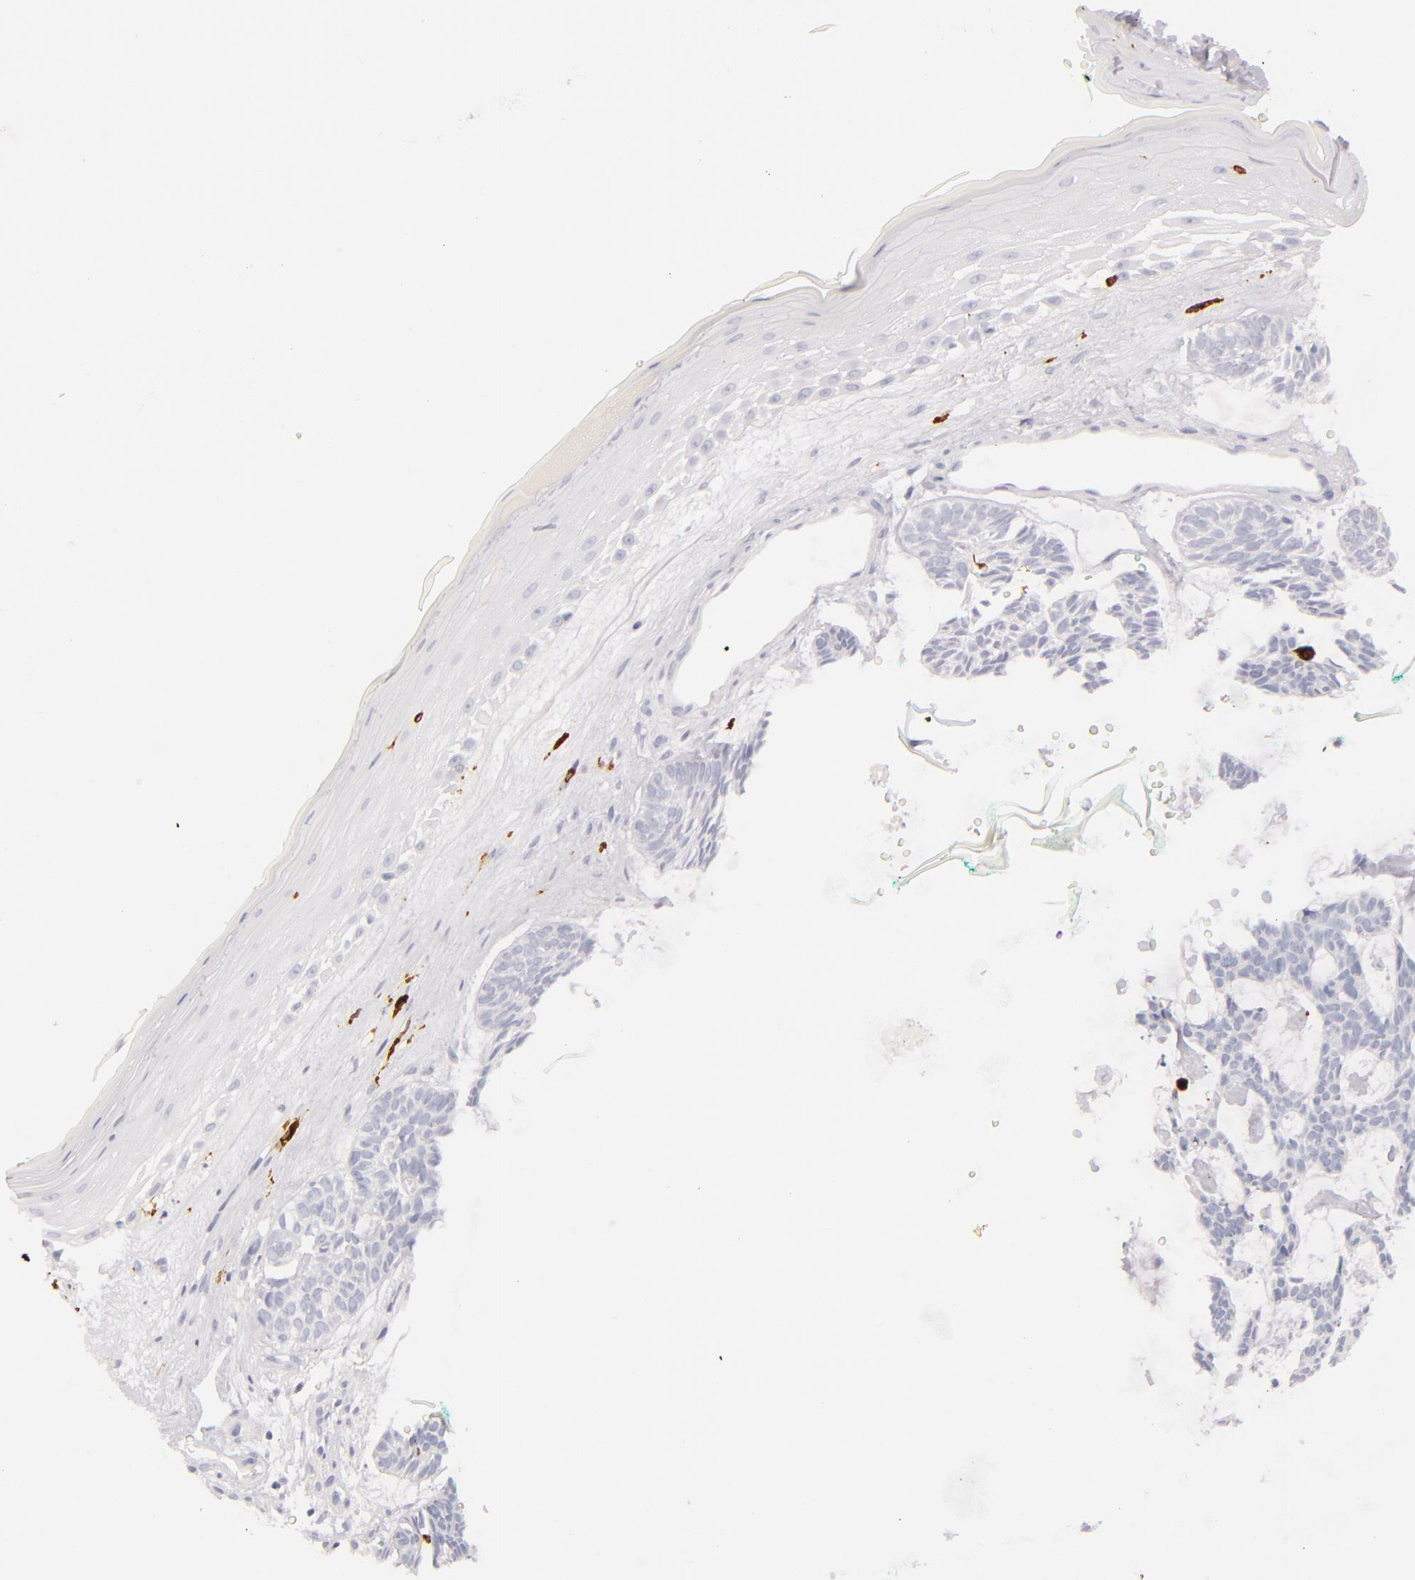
{"staining": {"intensity": "negative", "quantity": "none", "location": "none"}, "tissue": "skin cancer", "cell_type": "Tumor cells", "image_type": "cancer", "snomed": [{"axis": "morphology", "description": "Basal cell carcinoma"}, {"axis": "topography", "description": "Skin"}], "caption": "Basal cell carcinoma (skin) stained for a protein using immunohistochemistry (IHC) demonstrates no expression tumor cells.", "gene": "CD207", "patient": {"sex": "male", "age": 75}}